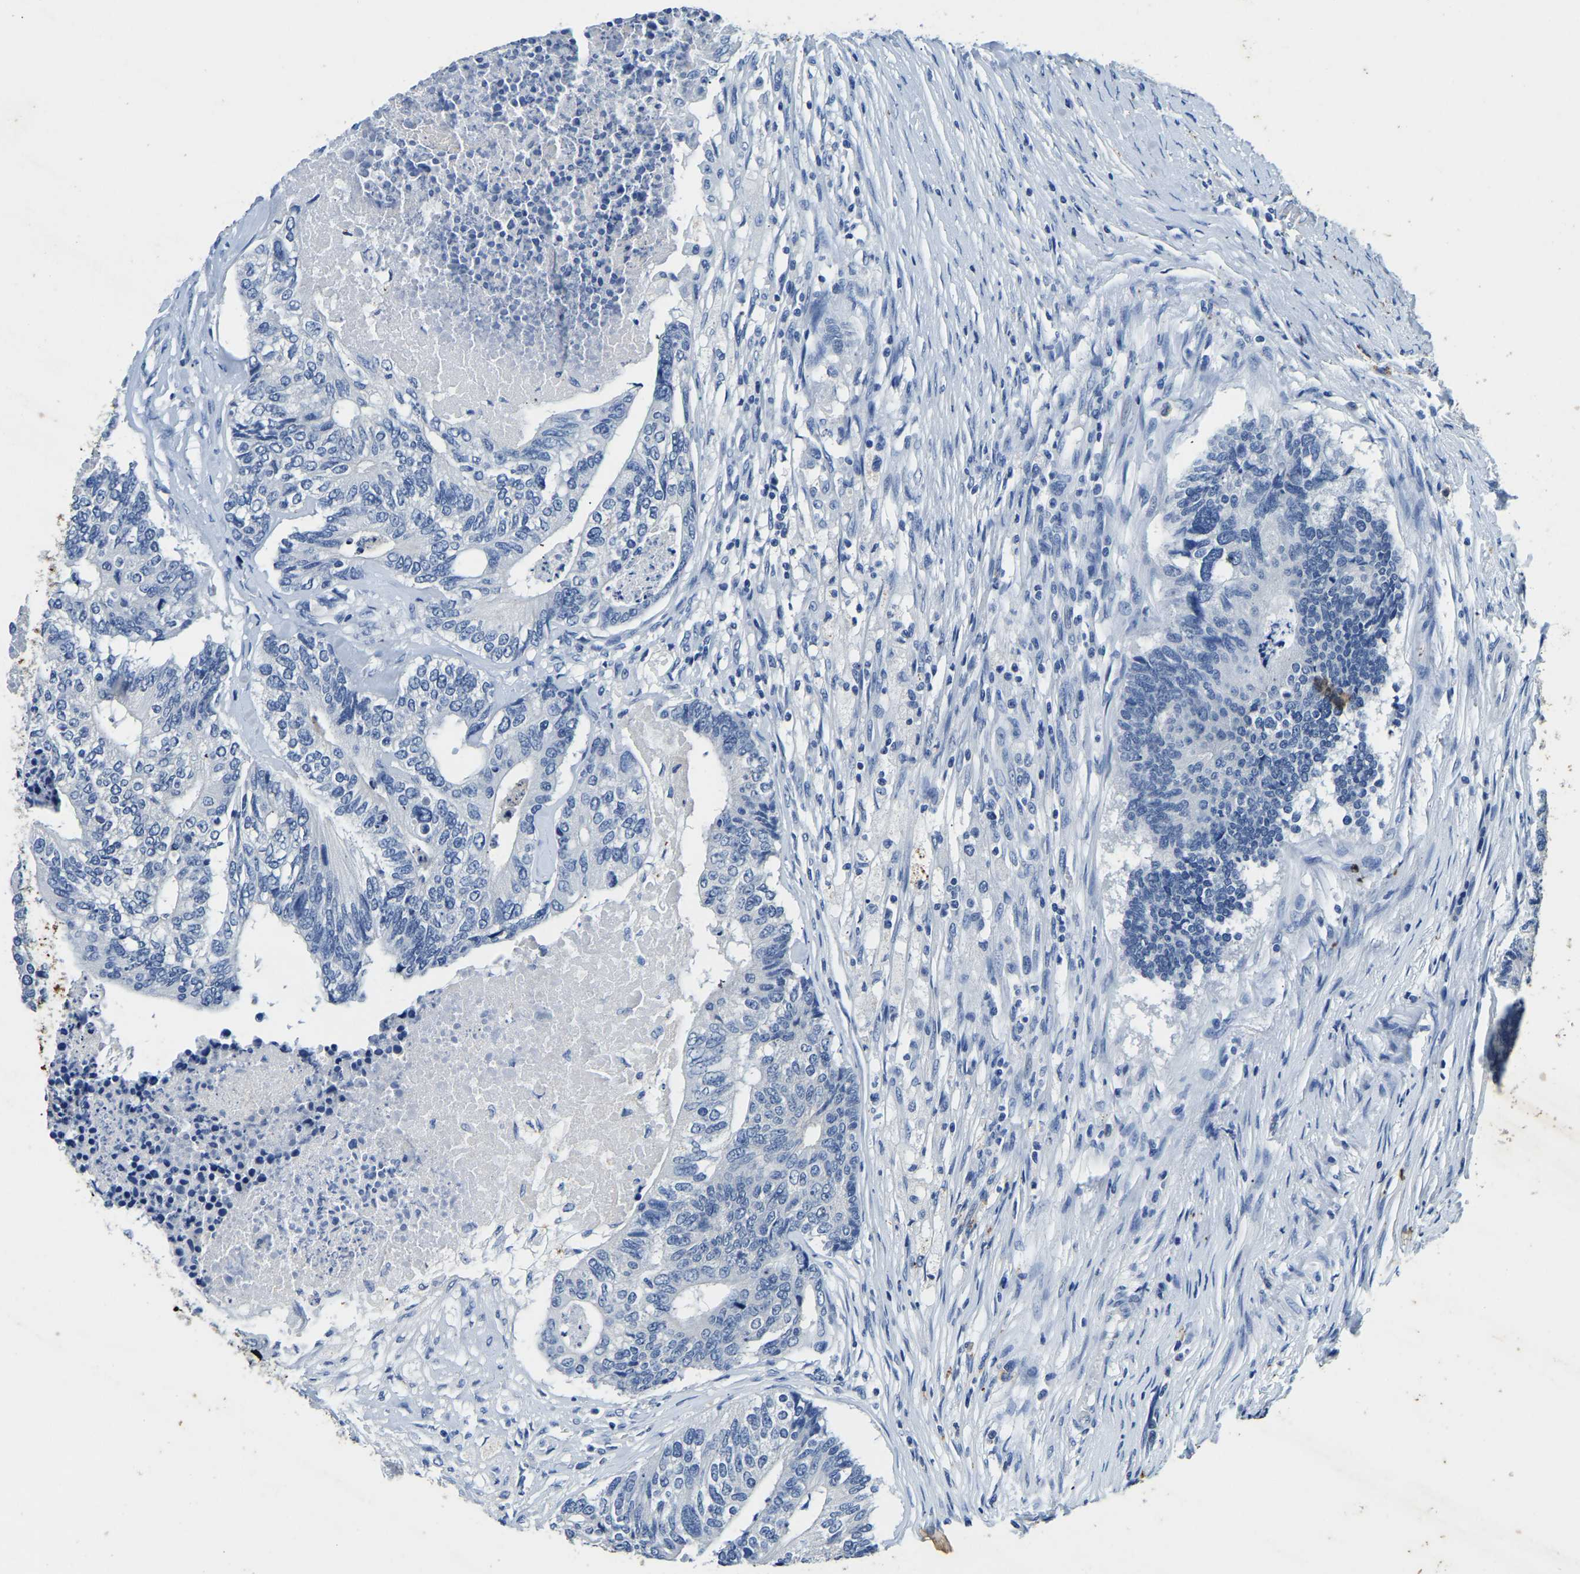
{"staining": {"intensity": "negative", "quantity": "none", "location": "none"}, "tissue": "colorectal cancer", "cell_type": "Tumor cells", "image_type": "cancer", "snomed": [{"axis": "morphology", "description": "Adenocarcinoma, NOS"}, {"axis": "topography", "description": "Colon"}], "caption": "Human colorectal adenocarcinoma stained for a protein using immunohistochemistry (IHC) demonstrates no positivity in tumor cells.", "gene": "UBN2", "patient": {"sex": "female", "age": 67}}